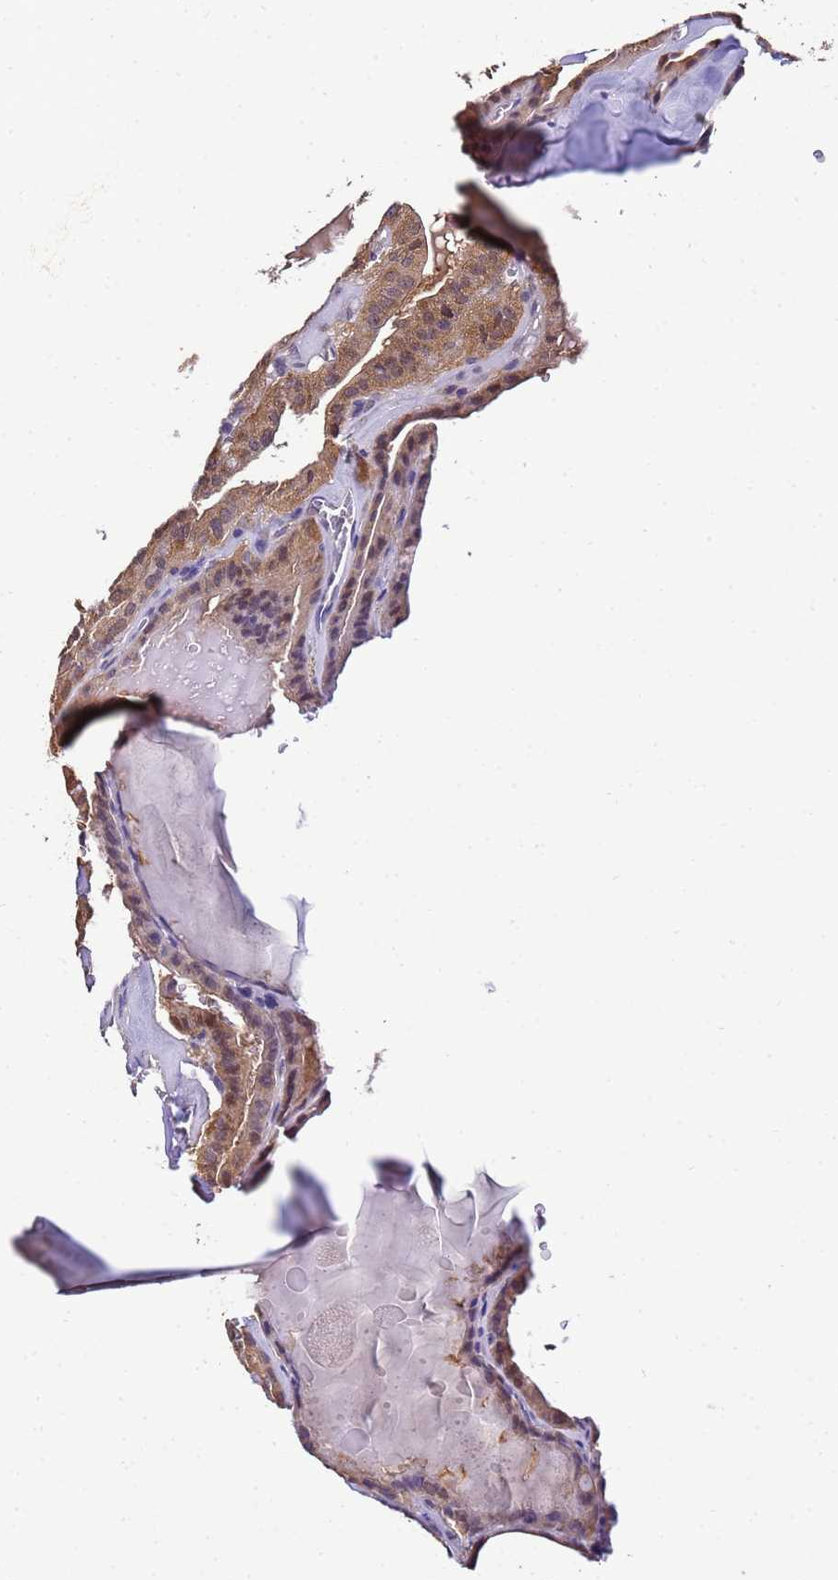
{"staining": {"intensity": "moderate", "quantity": ">75%", "location": "cytoplasmic/membranous"}, "tissue": "thyroid cancer", "cell_type": "Tumor cells", "image_type": "cancer", "snomed": [{"axis": "morphology", "description": "Papillary adenocarcinoma, NOS"}, {"axis": "topography", "description": "Thyroid gland"}], "caption": "Papillary adenocarcinoma (thyroid) stained for a protein (brown) reveals moderate cytoplasmic/membranous positive expression in about >75% of tumor cells.", "gene": "NAXE", "patient": {"sex": "male", "age": 52}}